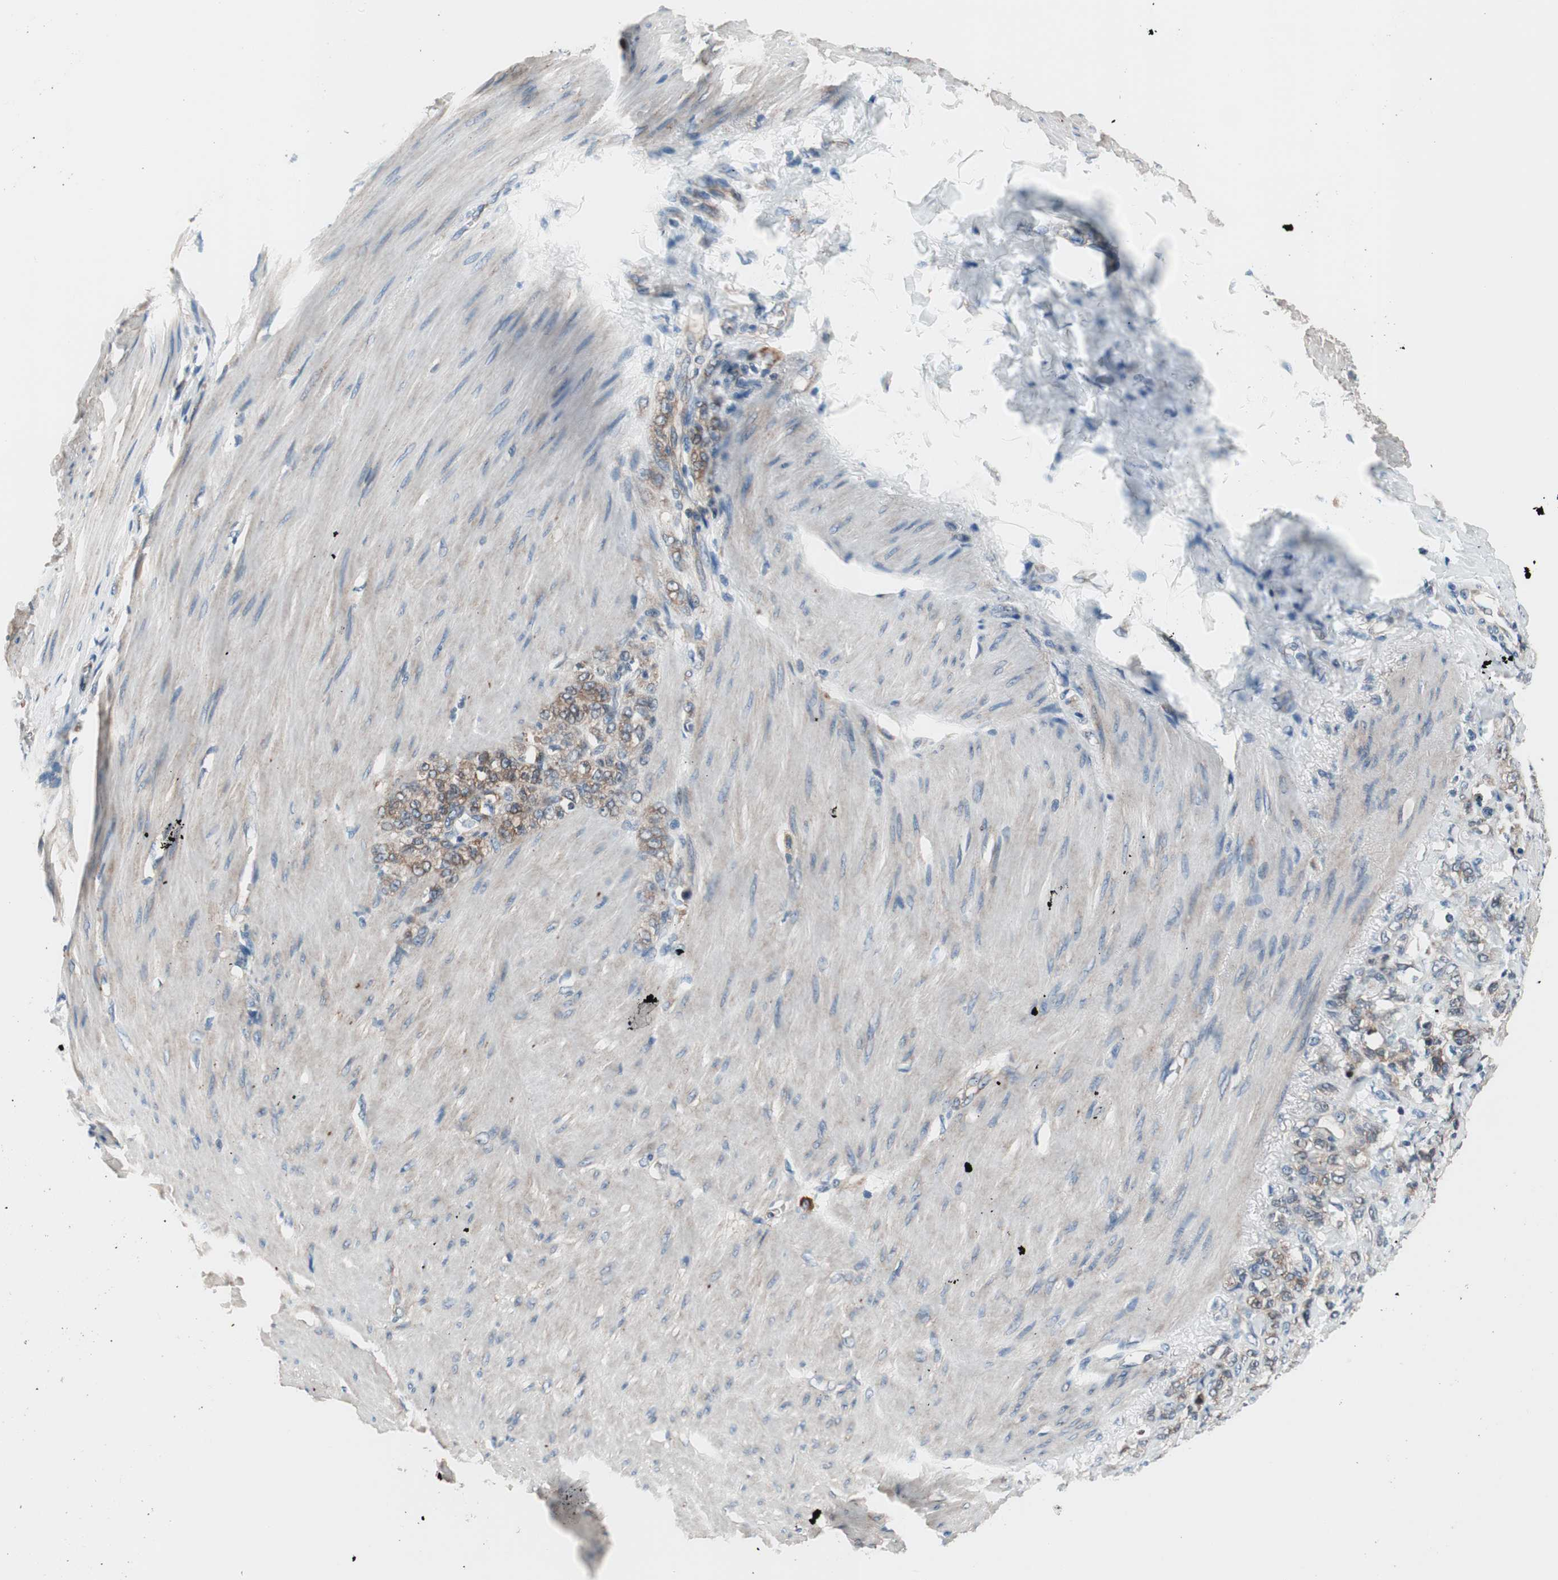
{"staining": {"intensity": "weak", "quantity": "25%-75%", "location": "cytoplasmic/membranous"}, "tissue": "stomach cancer", "cell_type": "Tumor cells", "image_type": "cancer", "snomed": [{"axis": "morphology", "description": "Adenocarcinoma, NOS"}, {"axis": "topography", "description": "Stomach"}], "caption": "Stomach cancer stained with immunohistochemistry (IHC) demonstrates weak cytoplasmic/membranous expression in about 25%-75% of tumor cells. (Stains: DAB in brown, nuclei in blue, Microscopy: brightfield microscopy at high magnification).", "gene": "PRDX2", "patient": {"sex": "male", "age": 82}}